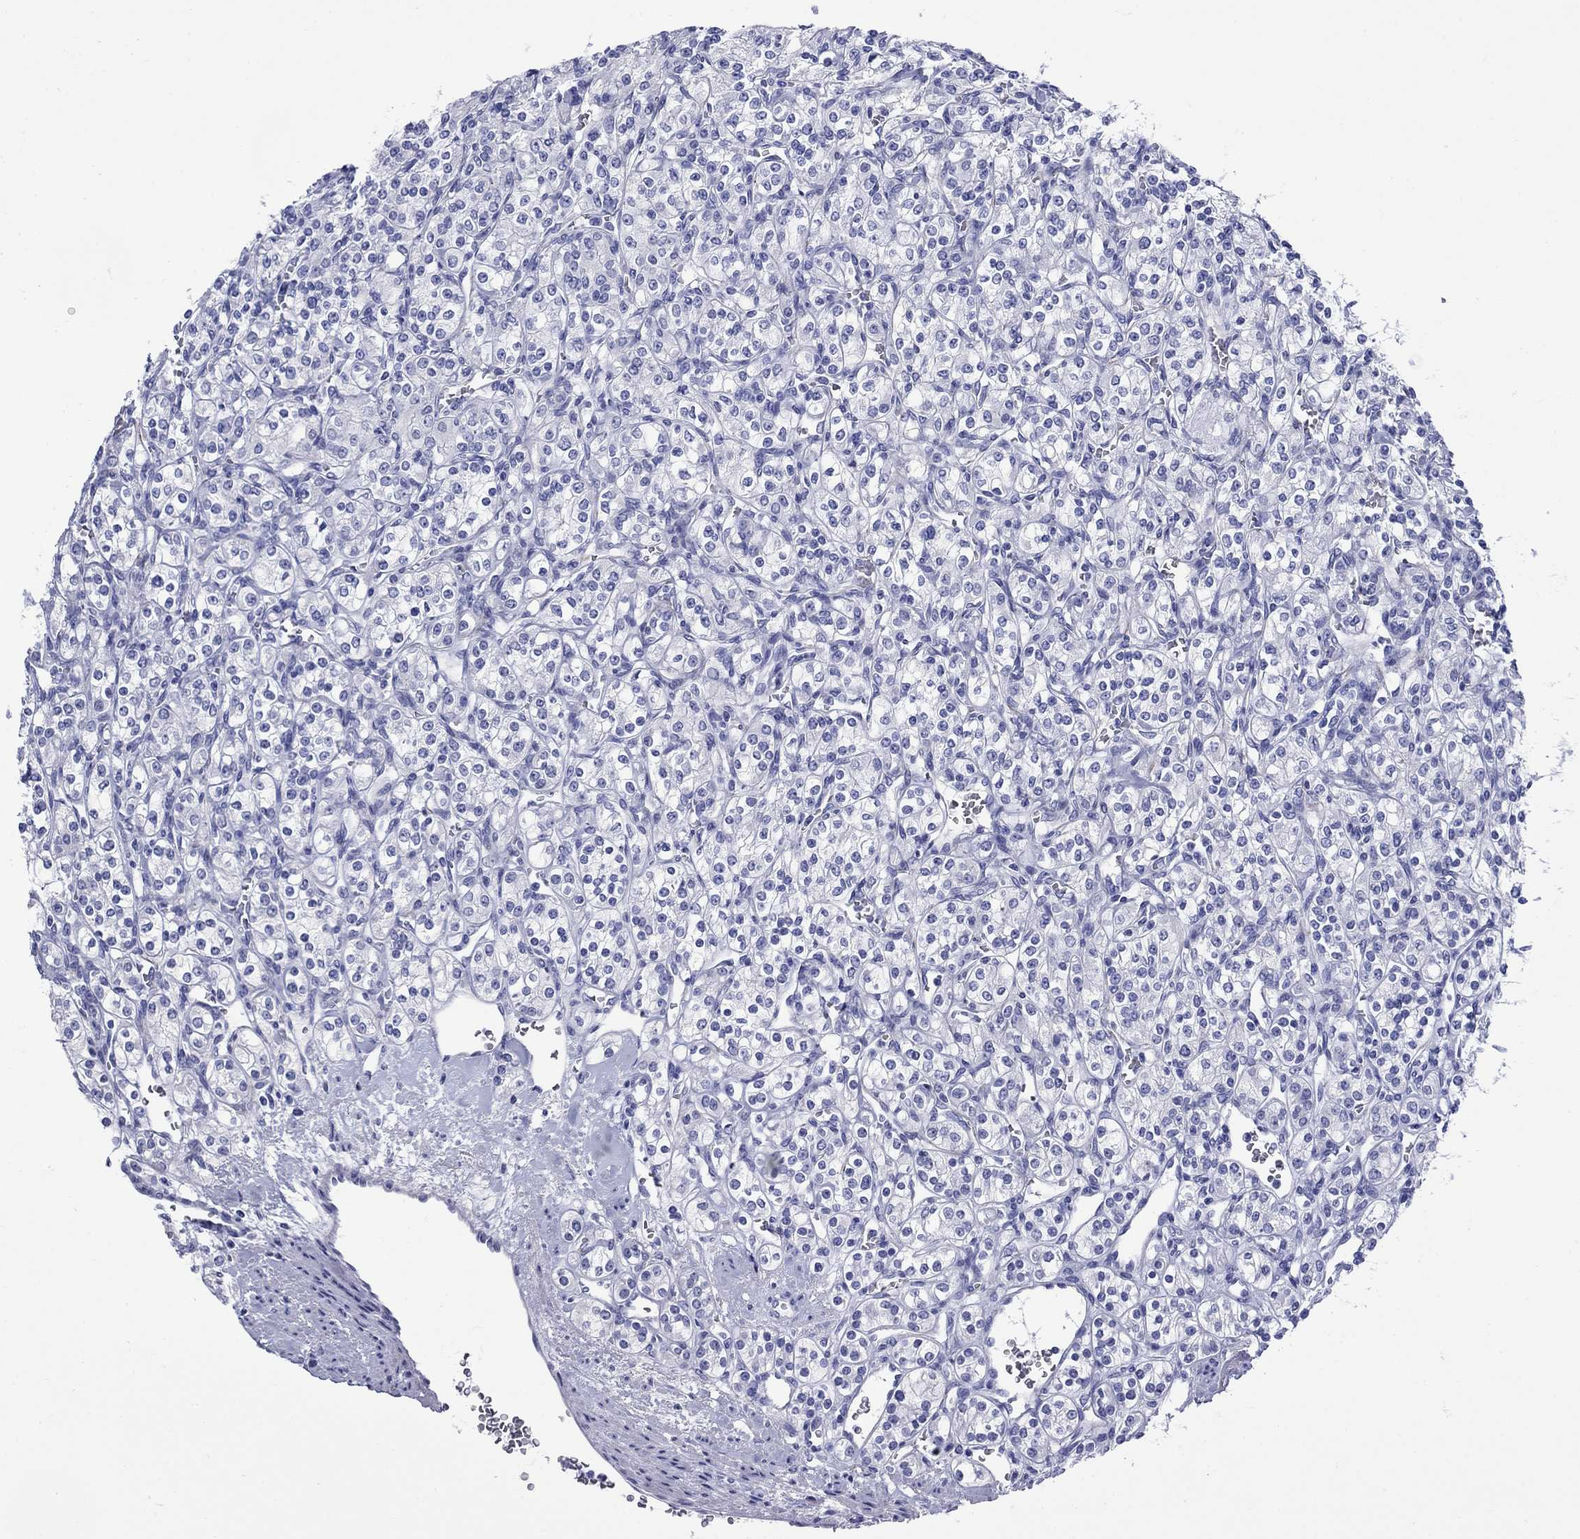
{"staining": {"intensity": "negative", "quantity": "none", "location": "none"}, "tissue": "renal cancer", "cell_type": "Tumor cells", "image_type": "cancer", "snomed": [{"axis": "morphology", "description": "Adenocarcinoma, NOS"}, {"axis": "topography", "description": "Kidney"}], "caption": "This micrograph is of renal cancer (adenocarcinoma) stained with immunohistochemistry to label a protein in brown with the nuclei are counter-stained blue. There is no staining in tumor cells.", "gene": "ROM1", "patient": {"sex": "male", "age": 77}}